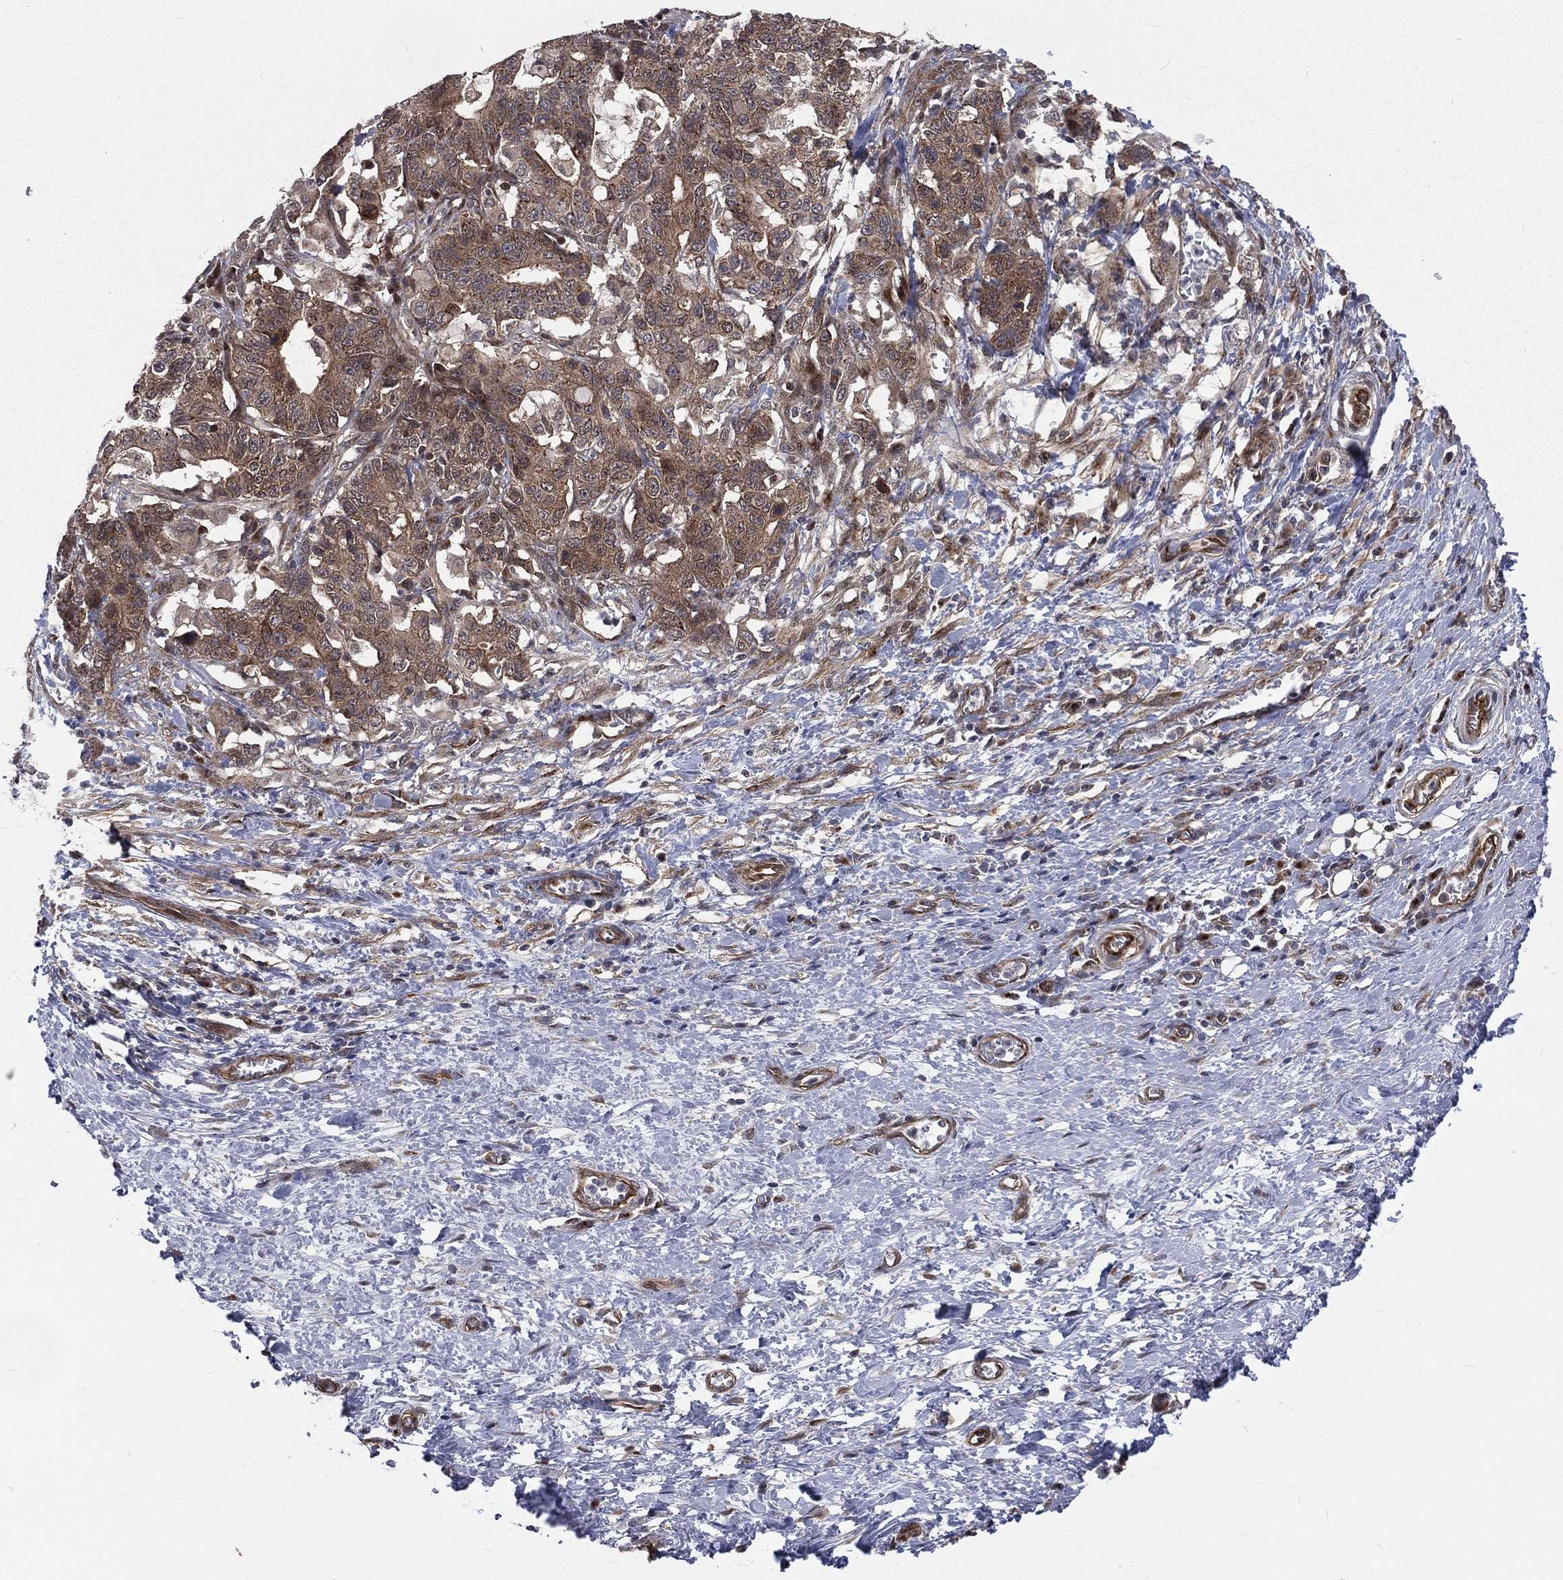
{"staining": {"intensity": "weak", "quantity": ">75%", "location": "cytoplasmic/membranous"}, "tissue": "stomach cancer", "cell_type": "Tumor cells", "image_type": "cancer", "snomed": [{"axis": "morphology", "description": "Normal tissue, NOS"}, {"axis": "morphology", "description": "Adenocarcinoma, NOS"}, {"axis": "topography", "description": "Stomach"}], "caption": "Brown immunohistochemical staining in adenocarcinoma (stomach) exhibits weak cytoplasmic/membranous expression in approximately >75% of tumor cells.", "gene": "ARL3", "patient": {"sex": "female", "age": 64}}